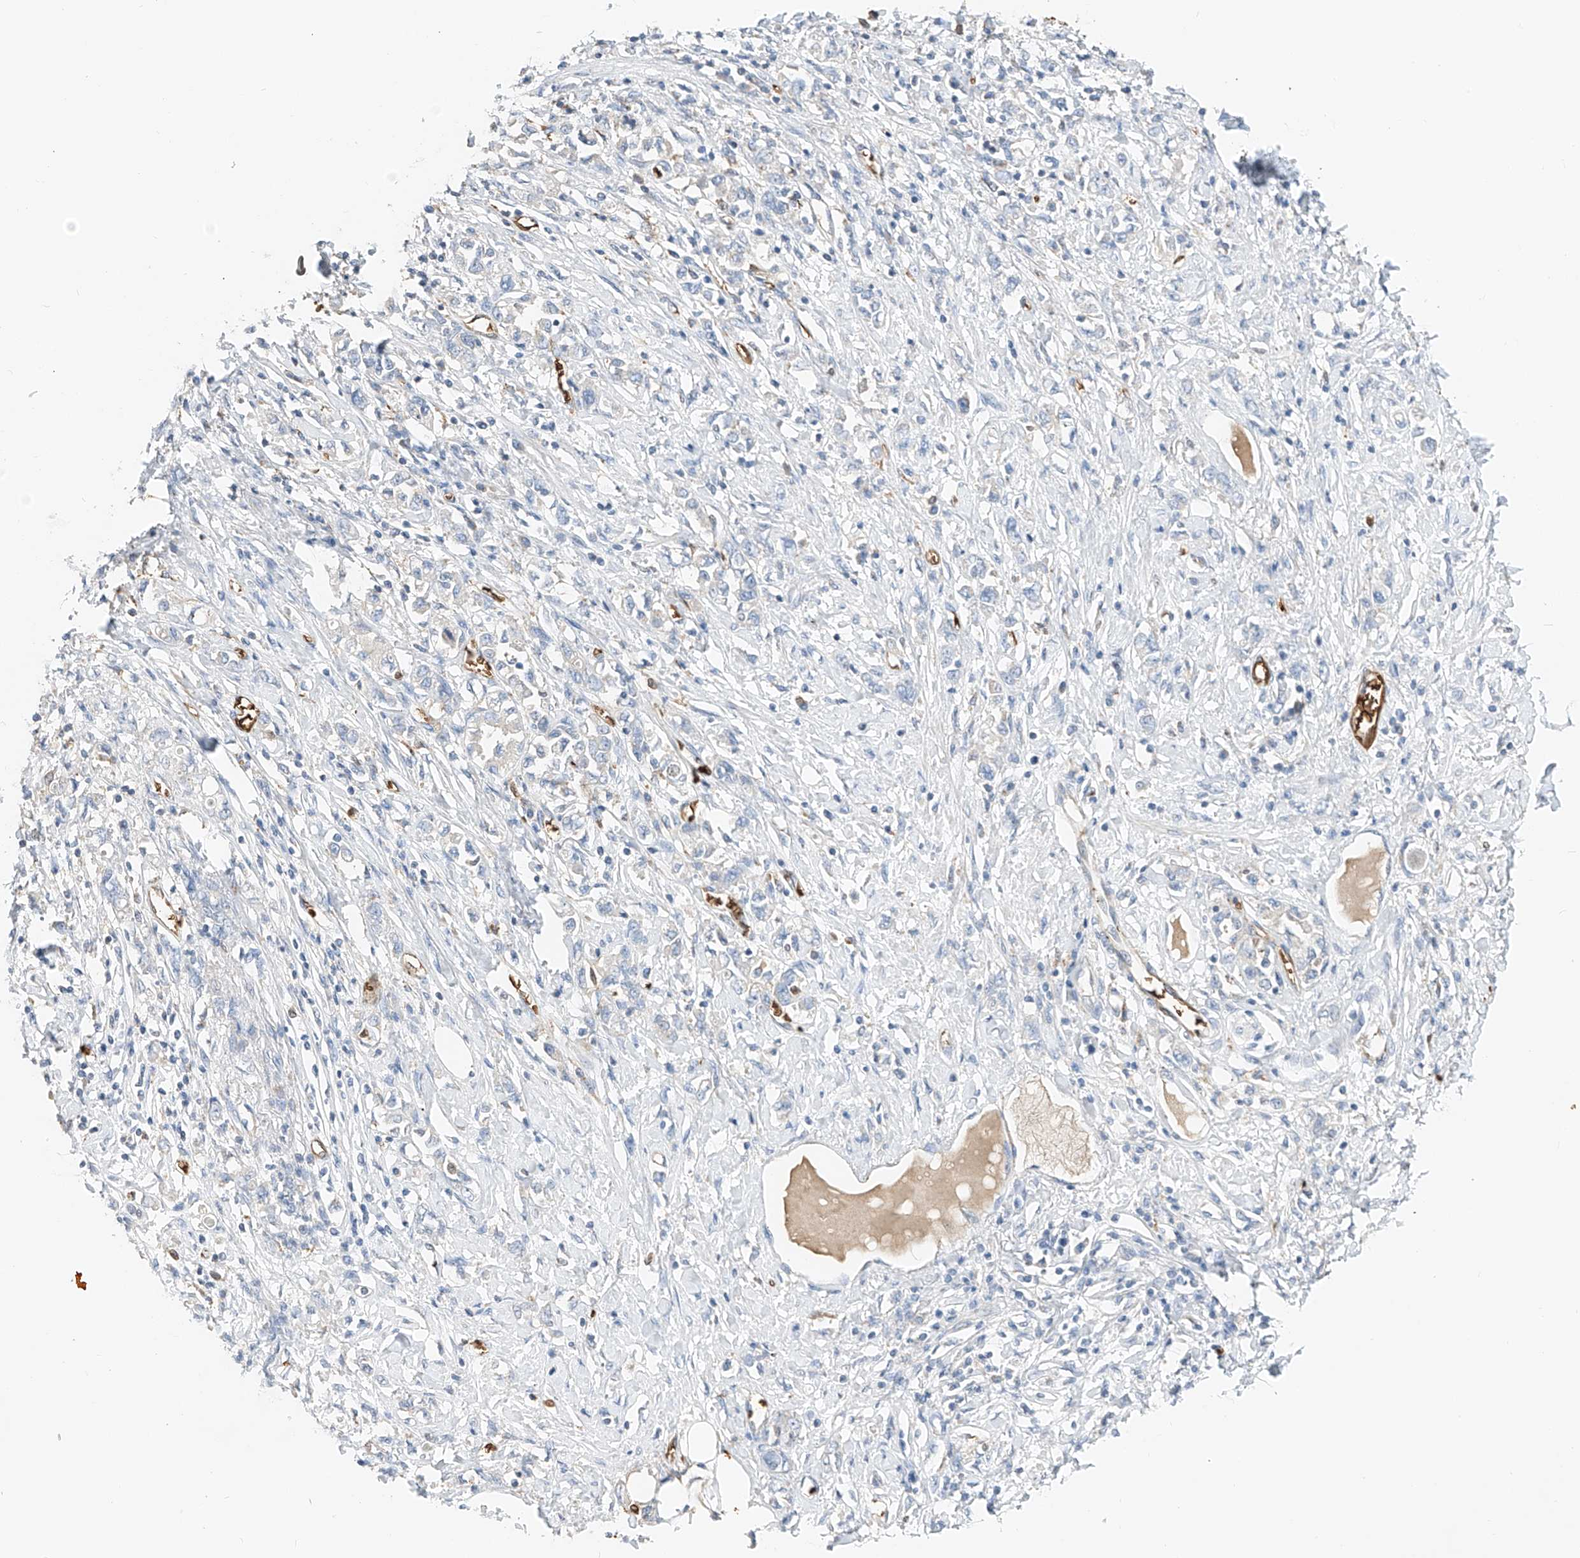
{"staining": {"intensity": "negative", "quantity": "none", "location": "none"}, "tissue": "stomach cancer", "cell_type": "Tumor cells", "image_type": "cancer", "snomed": [{"axis": "morphology", "description": "Adenocarcinoma, NOS"}, {"axis": "topography", "description": "Stomach"}], "caption": "Micrograph shows no significant protein positivity in tumor cells of stomach cancer (adenocarcinoma).", "gene": "PRSS23", "patient": {"sex": "female", "age": 76}}